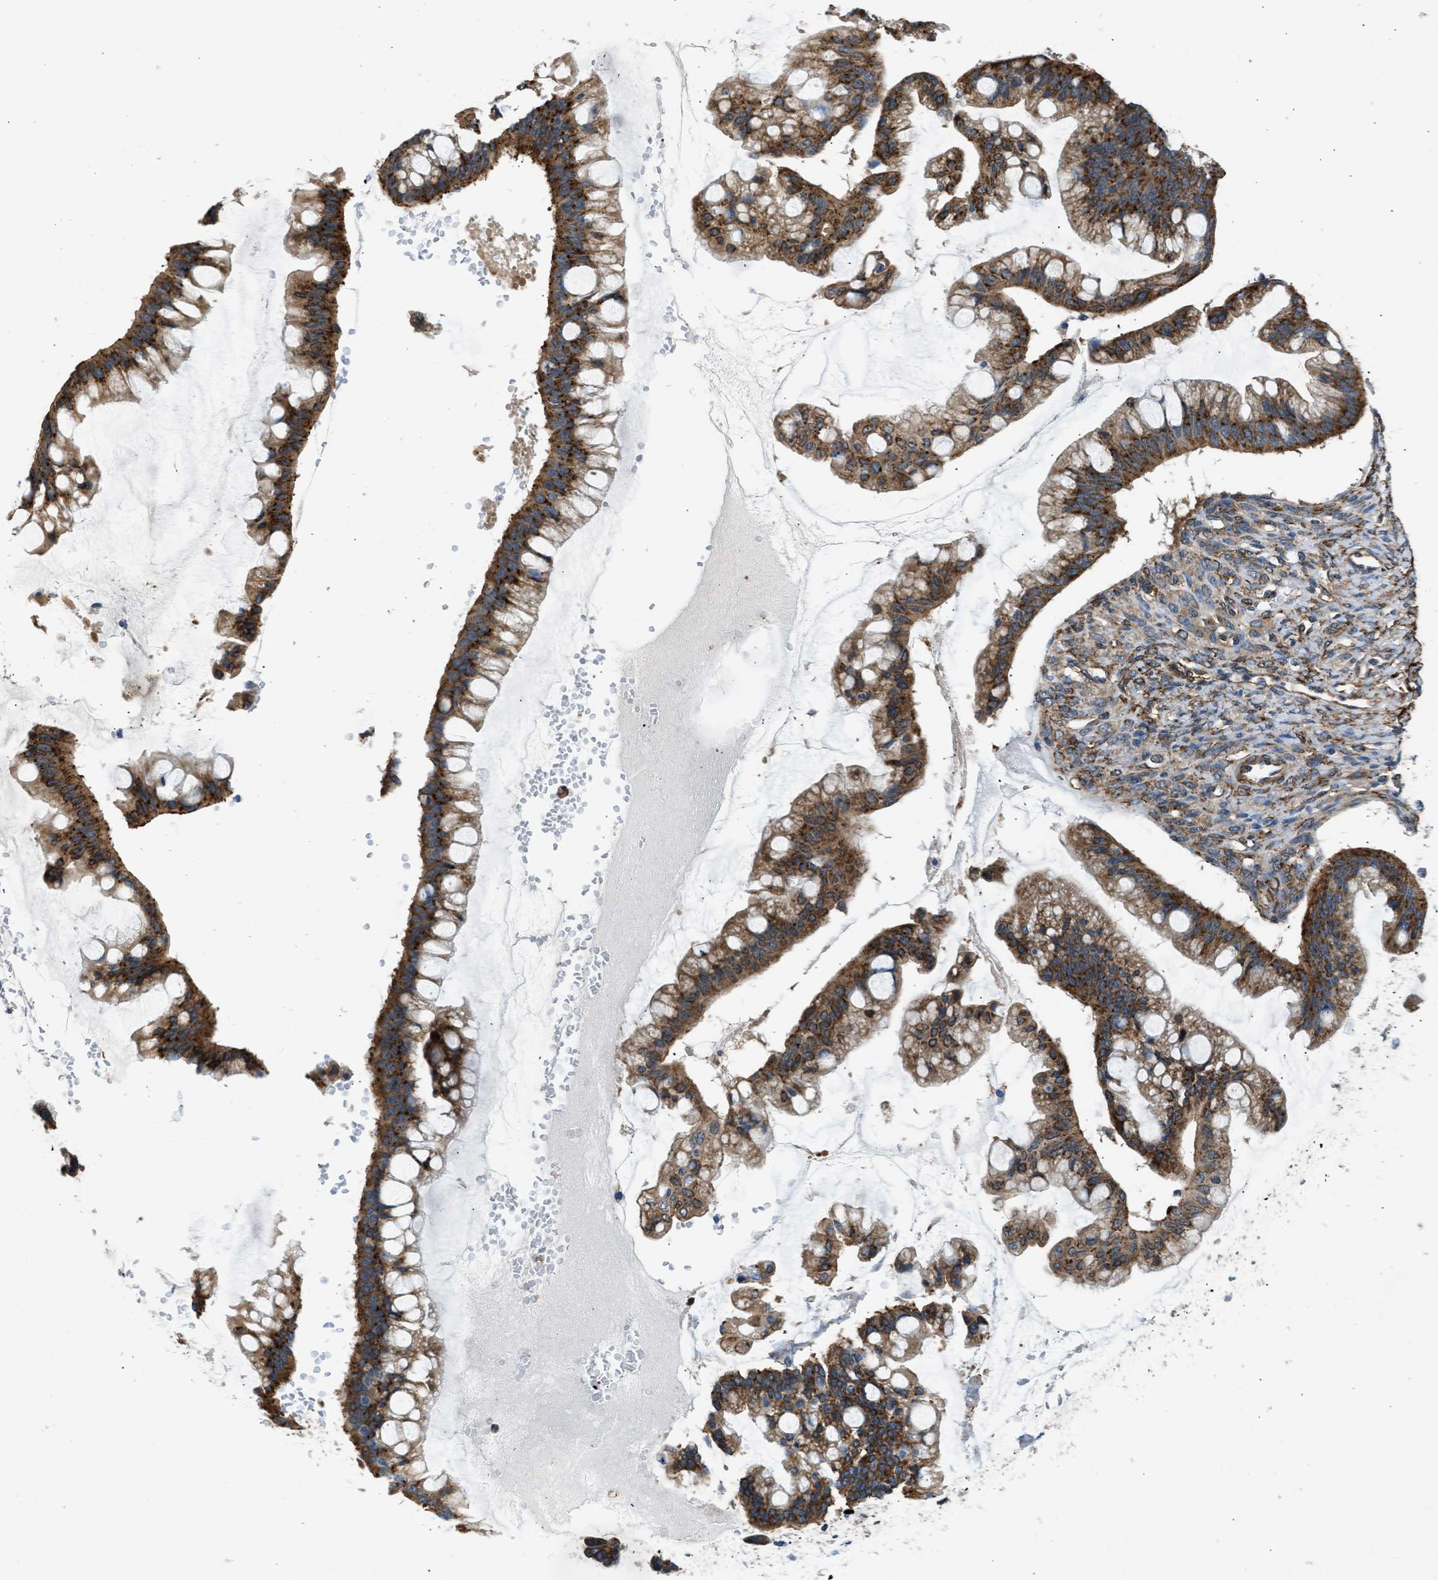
{"staining": {"intensity": "strong", "quantity": ">75%", "location": "cytoplasmic/membranous"}, "tissue": "ovarian cancer", "cell_type": "Tumor cells", "image_type": "cancer", "snomed": [{"axis": "morphology", "description": "Cystadenocarcinoma, mucinous, NOS"}, {"axis": "topography", "description": "Ovary"}], "caption": "A micrograph of human ovarian mucinous cystadenocarcinoma stained for a protein displays strong cytoplasmic/membranous brown staining in tumor cells. The staining is performed using DAB (3,3'-diaminobenzidine) brown chromogen to label protein expression. The nuclei are counter-stained blue using hematoxylin.", "gene": "SEPTIN2", "patient": {"sex": "female", "age": 73}}